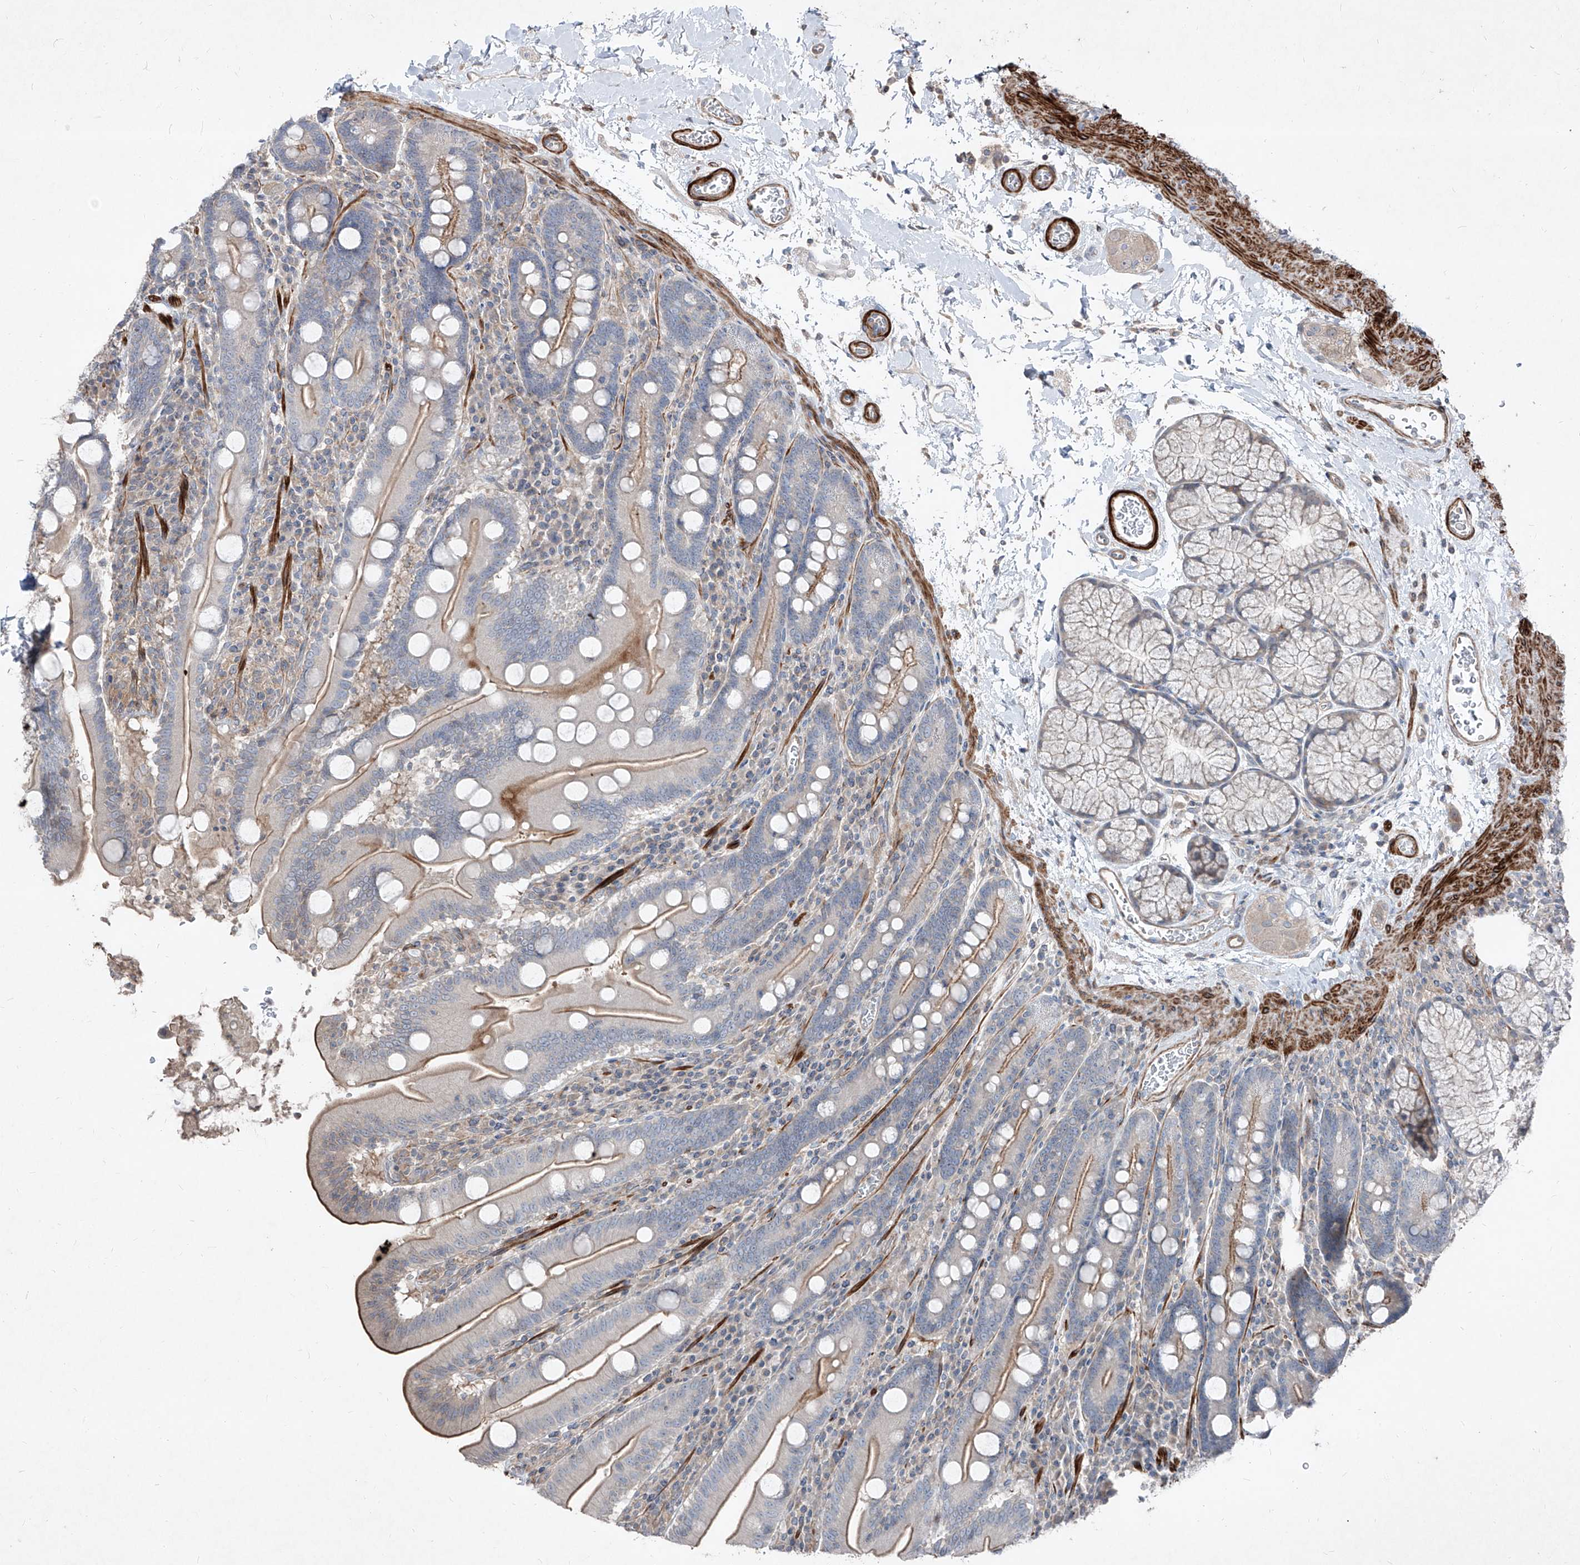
{"staining": {"intensity": "moderate", "quantity": "<25%", "location": "cytoplasmic/membranous"}, "tissue": "duodenum", "cell_type": "Glandular cells", "image_type": "normal", "snomed": [{"axis": "morphology", "description": "Normal tissue, NOS"}, {"axis": "topography", "description": "Duodenum"}], "caption": "Glandular cells demonstrate low levels of moderate cytoplasmic/membranous staining in approximately <25% of cells in normal duodenum.", "gene": "UFD1", "patient": {"sex": "male", "age": 35}}